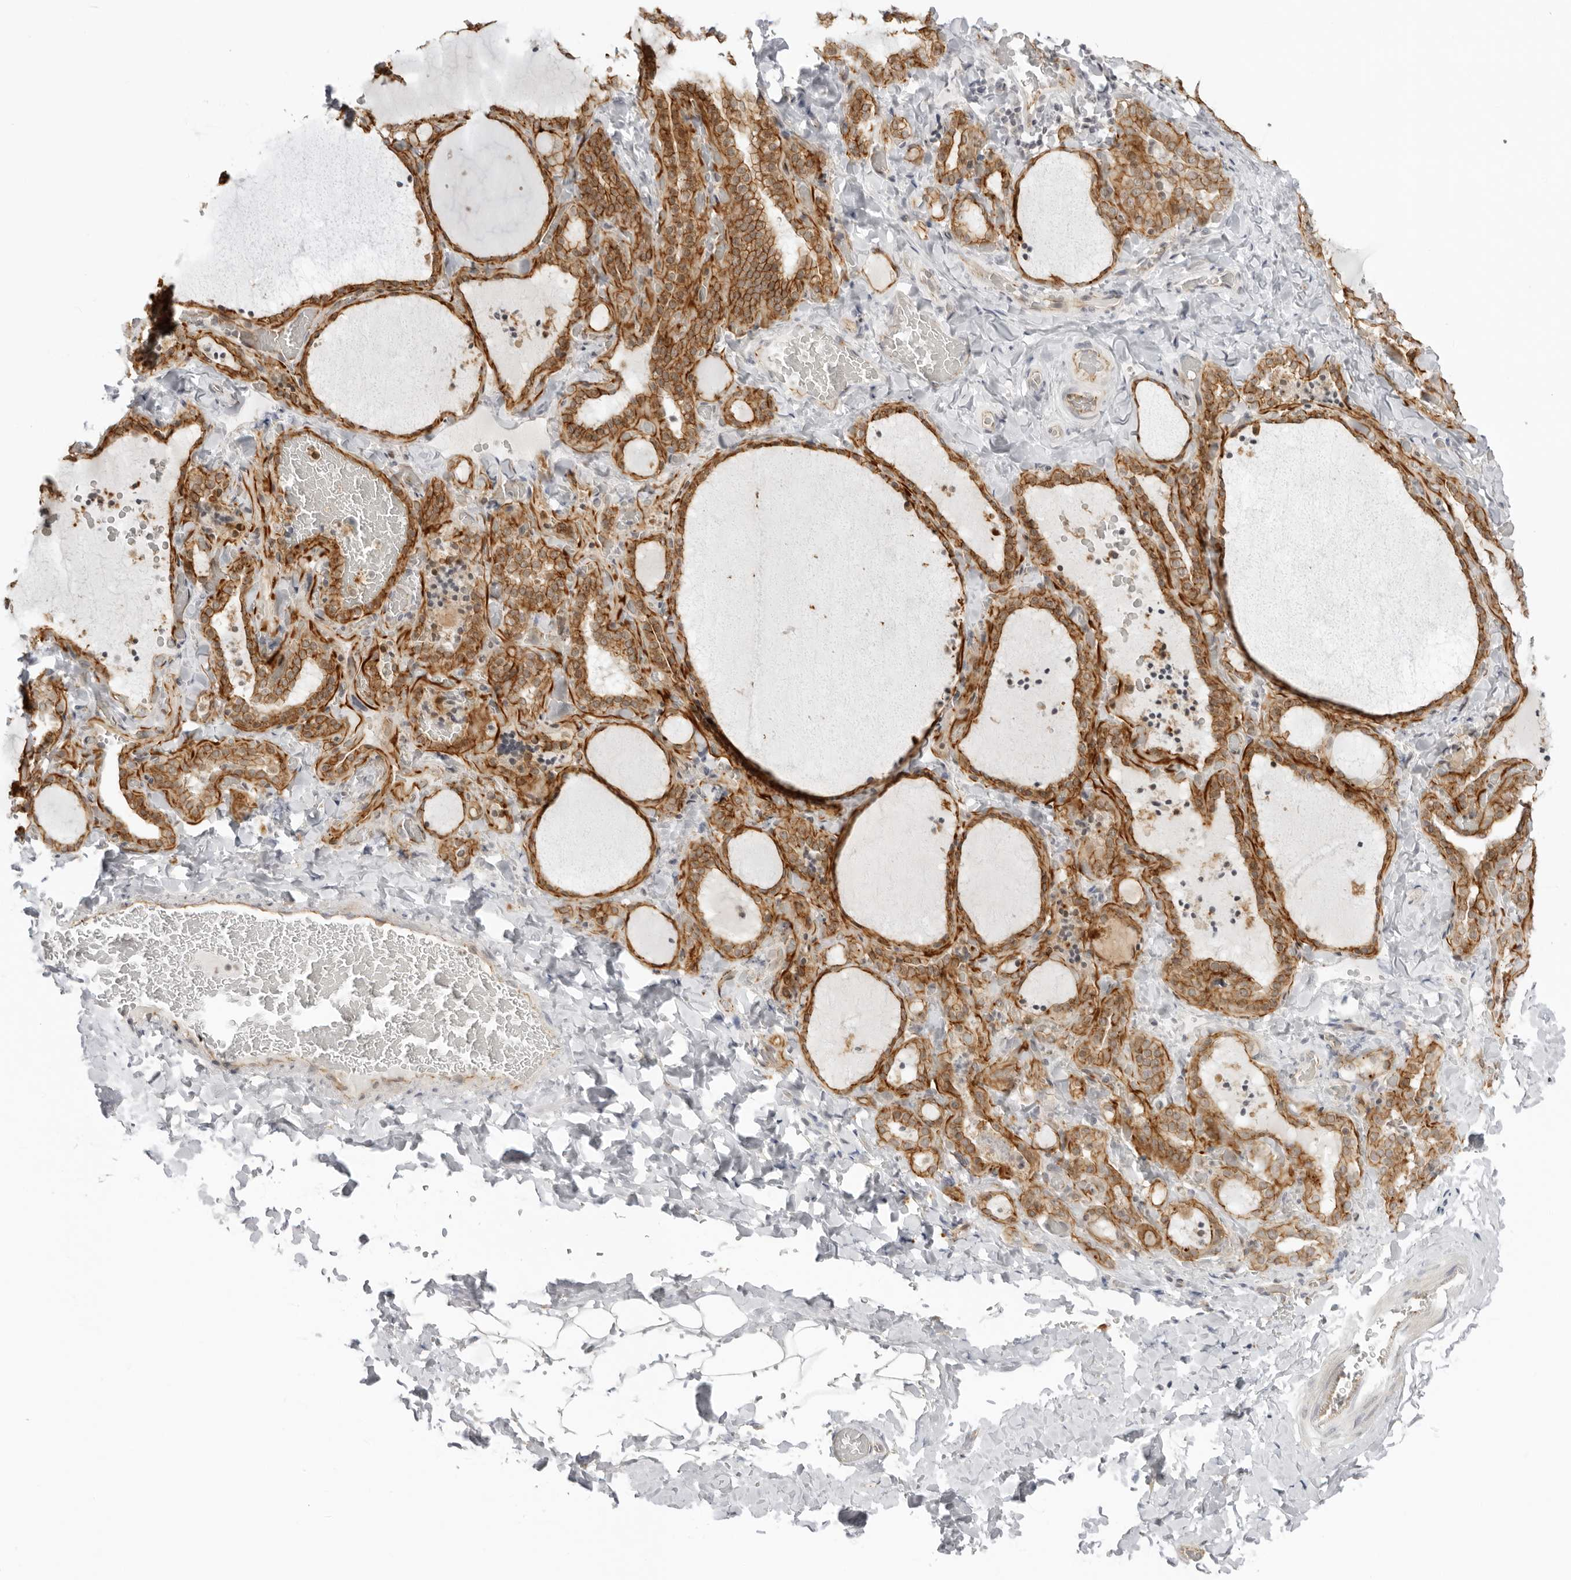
{"staining": {"intensity": "strong", "quantity": ">75%", "location": "cytoplasmic/membranous"}, "tissue": "thyroid gland", "cell_type": "Glandular cells", "image_type": "normal", "snomed": [{"axis": "morphology", "description": "Normal tissue, NOS"}, {"axis": "topography", "description": "Thyroid gland"}], "caption": "Immunohistochemical staining of normal human thyroid gland demonstrates high levels of strong cytoplasmic/membranous expression in approximately >75% of glandular cells. (IHC, brightfield microscopy, high magnification).", "gene": "TRAPPC3", "patient": {"sex": "female", "age": 22}}